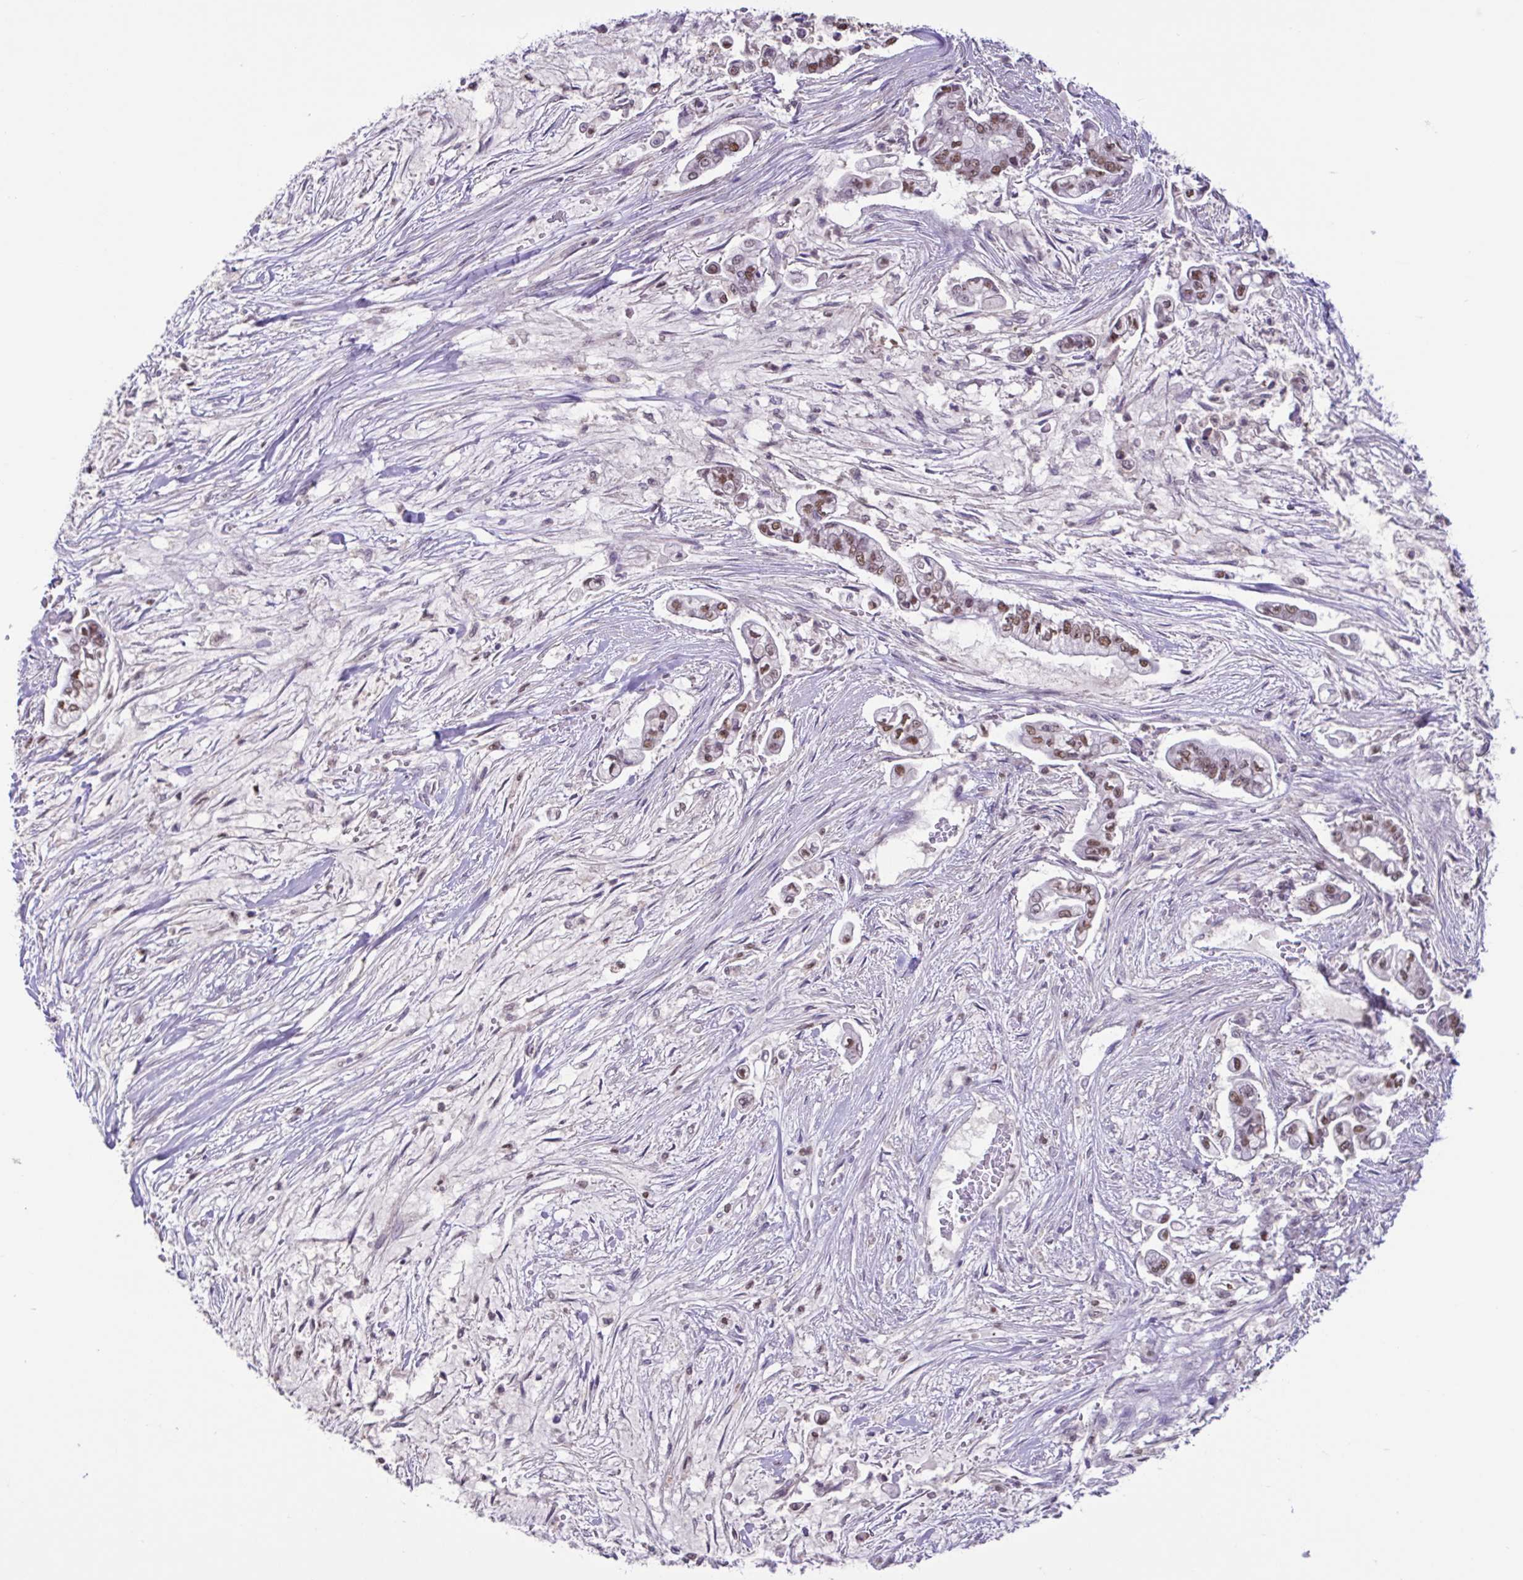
{"staining": {"intensity": "weak", "quantity": ">75%", "location": "nuclear"}, "tissue": "pancreatic cancer", "cell_type": "Tumor cells", "image_type": "cancer", "snomed": [{"axis": "morphology", "description": "Adenocarcinoma, NOS"}, {"axis": "topography", "description": "Pancreas"}], "caption": "Pancreatic adenocarcinoma was stained to show a protein in brown. There is low levels of weak nuclear staining in about >75% of tumor cells. (brown staining indicates protein expression, while blue staining denotes nuclei).", "gene": "ACTRT3", "patient": {"sex": "female", "age": 69}}